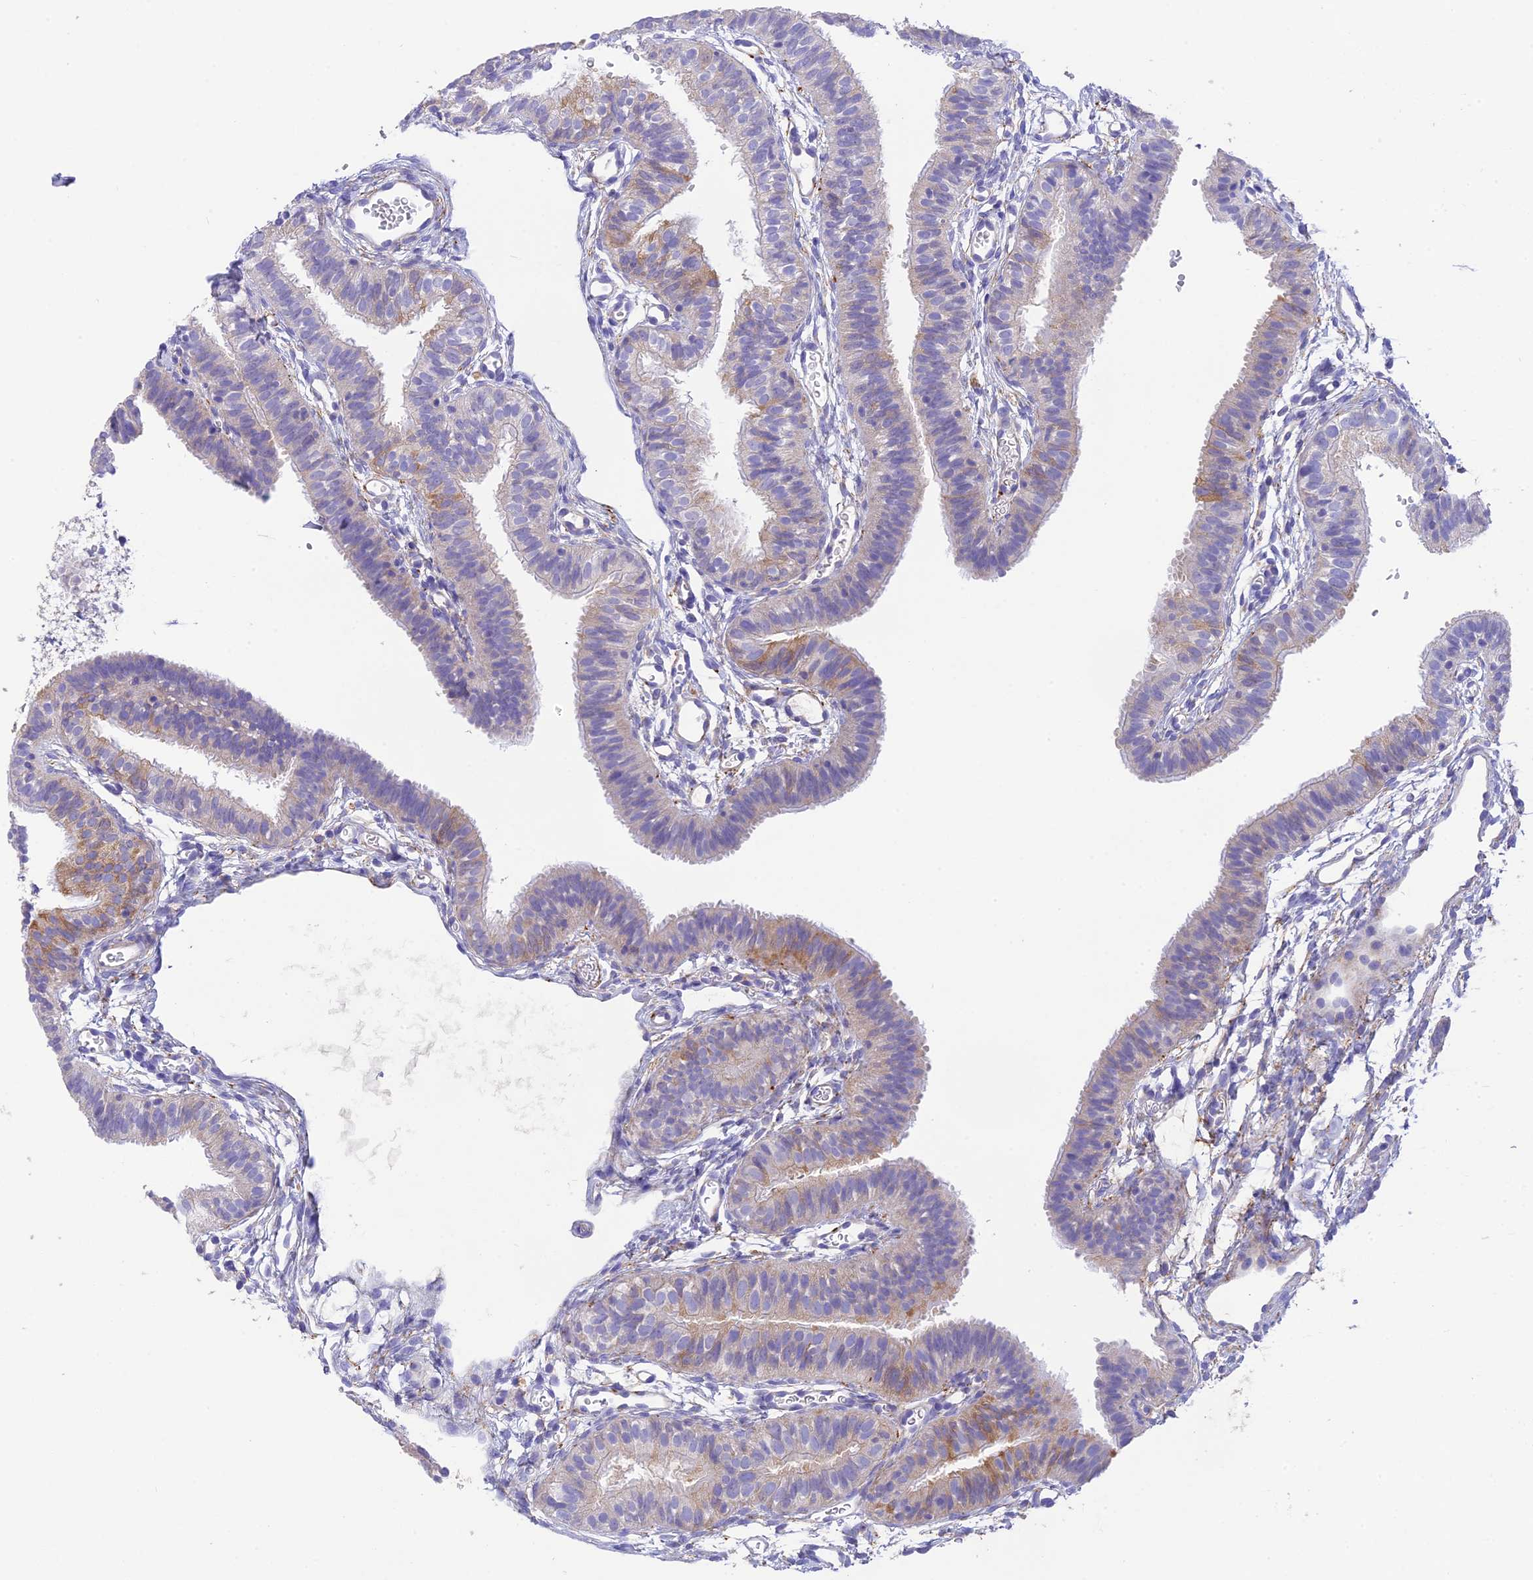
{"staining": {"intensity": "moderate", "quantity": "<25%", "location": "cytoplasmic/membranous"}, "tissue": "fallopian tube", "cell_type": "Glandular cells", "image_type": "normal", "snomed": [{"axis": "morphology", "description": "Normal tissue, NOS"}, {"axis": "topography", "description": "Fallopian tube"}], "caption": "IHC staining of unremarkable fallopian tube, which displays low levels of moderate cytoplasmic/membranous positivity in about <25% of glandular cells indicating moderate cytoplasmic/membranous protein positivity. The staining was performed using DAB (brown) for protein detection and nuclei were counterstained in hematoxylin (blue).", "gene": "HSD17B2", "patient": {"sex": "female", "age": 35}}